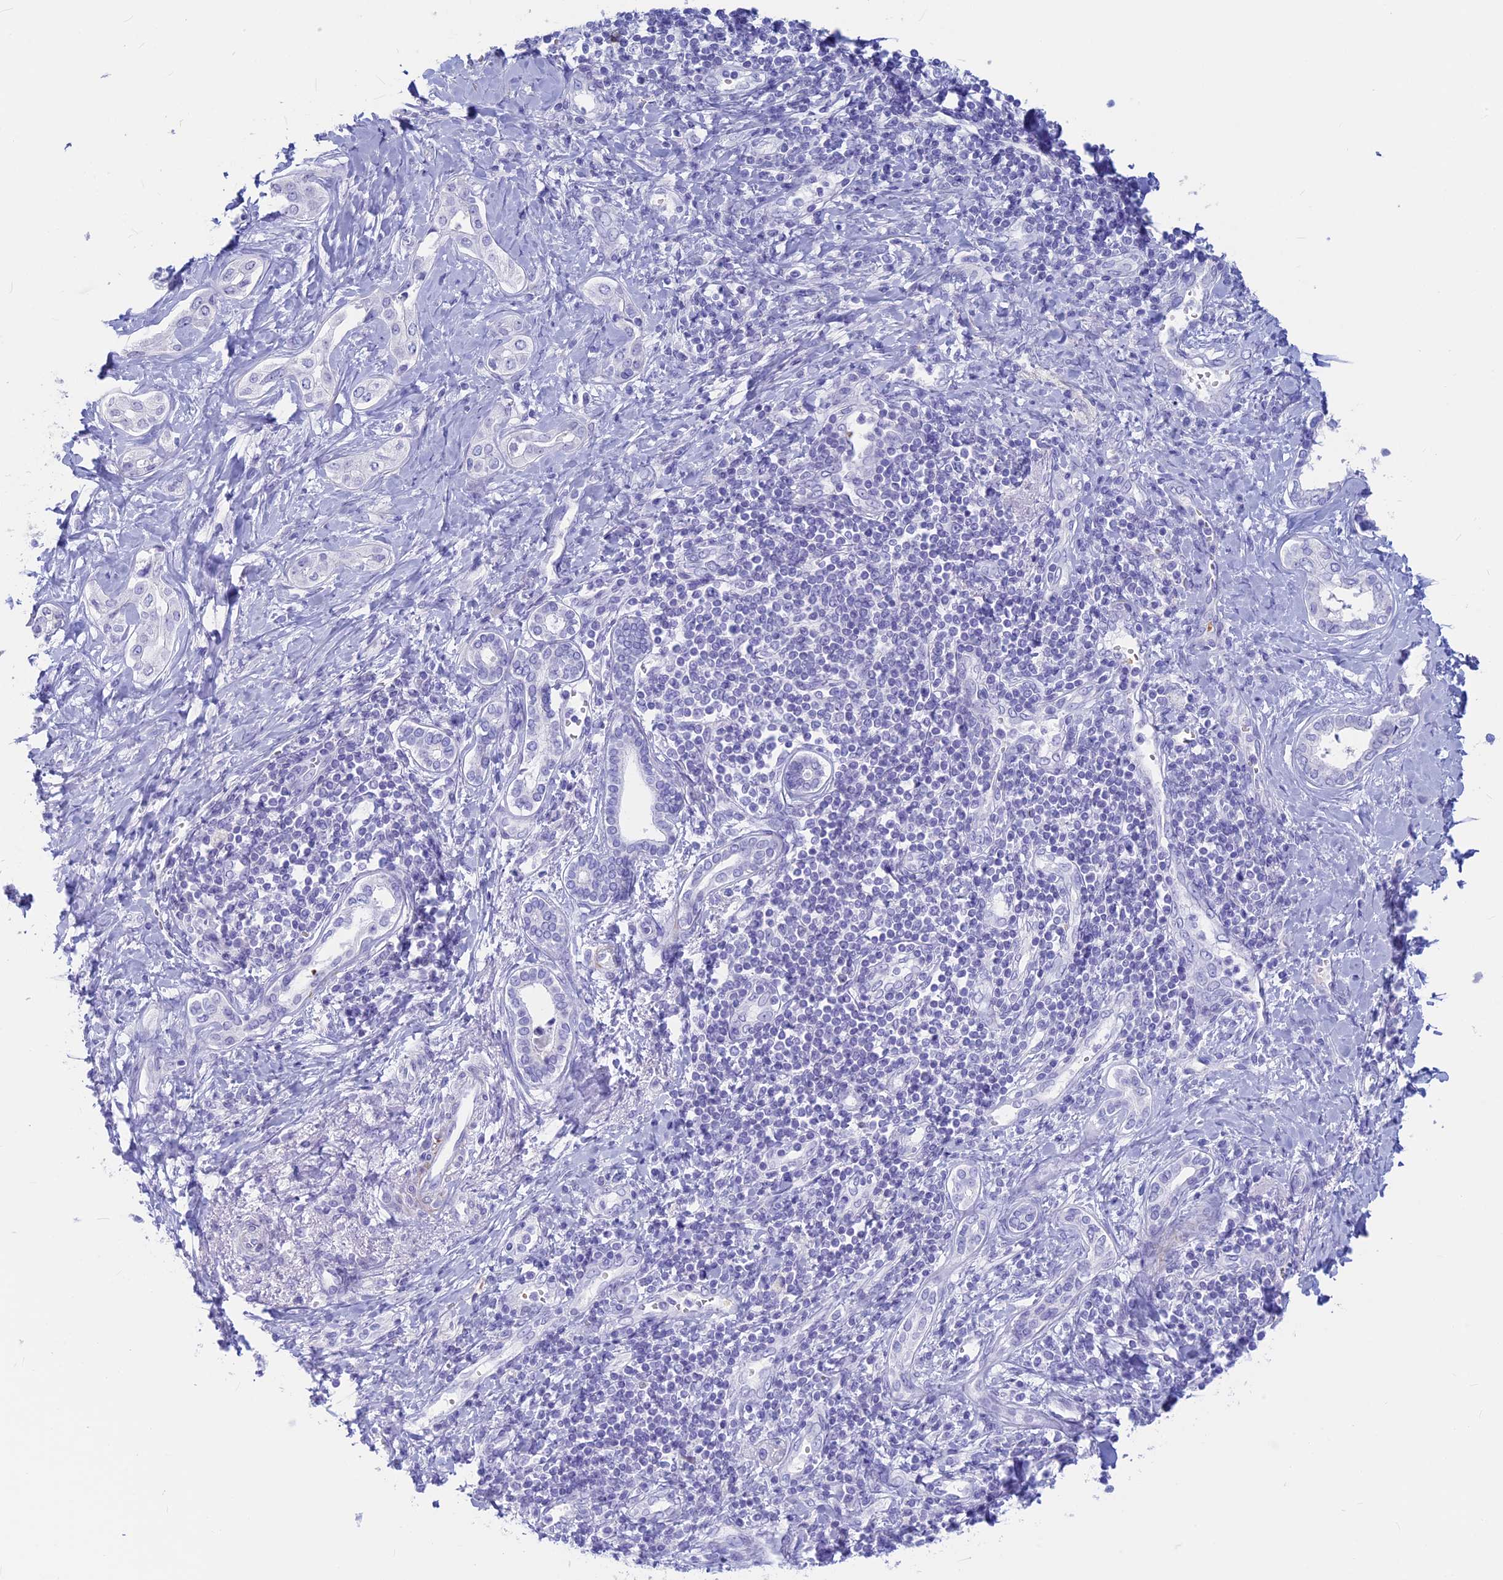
{"staining": {"intensity": "negative", "quantity": "none", "location": "none"}, "tissue": "liver cancer", "cell_type": "Tumor cells", "image_type": "cancer", "snomed": [{"axis": "morphology", "description": "Cholangiocarcinoma"}, {"axis": "topography", "description": "Liver"}], "caption": "The photomicrograph demonstrates no staining of tumor cells in liver cancer (cholangiocarcinoma).", "gene": "GAPDHS", "patient": {"sex": "female", "age": 77}}